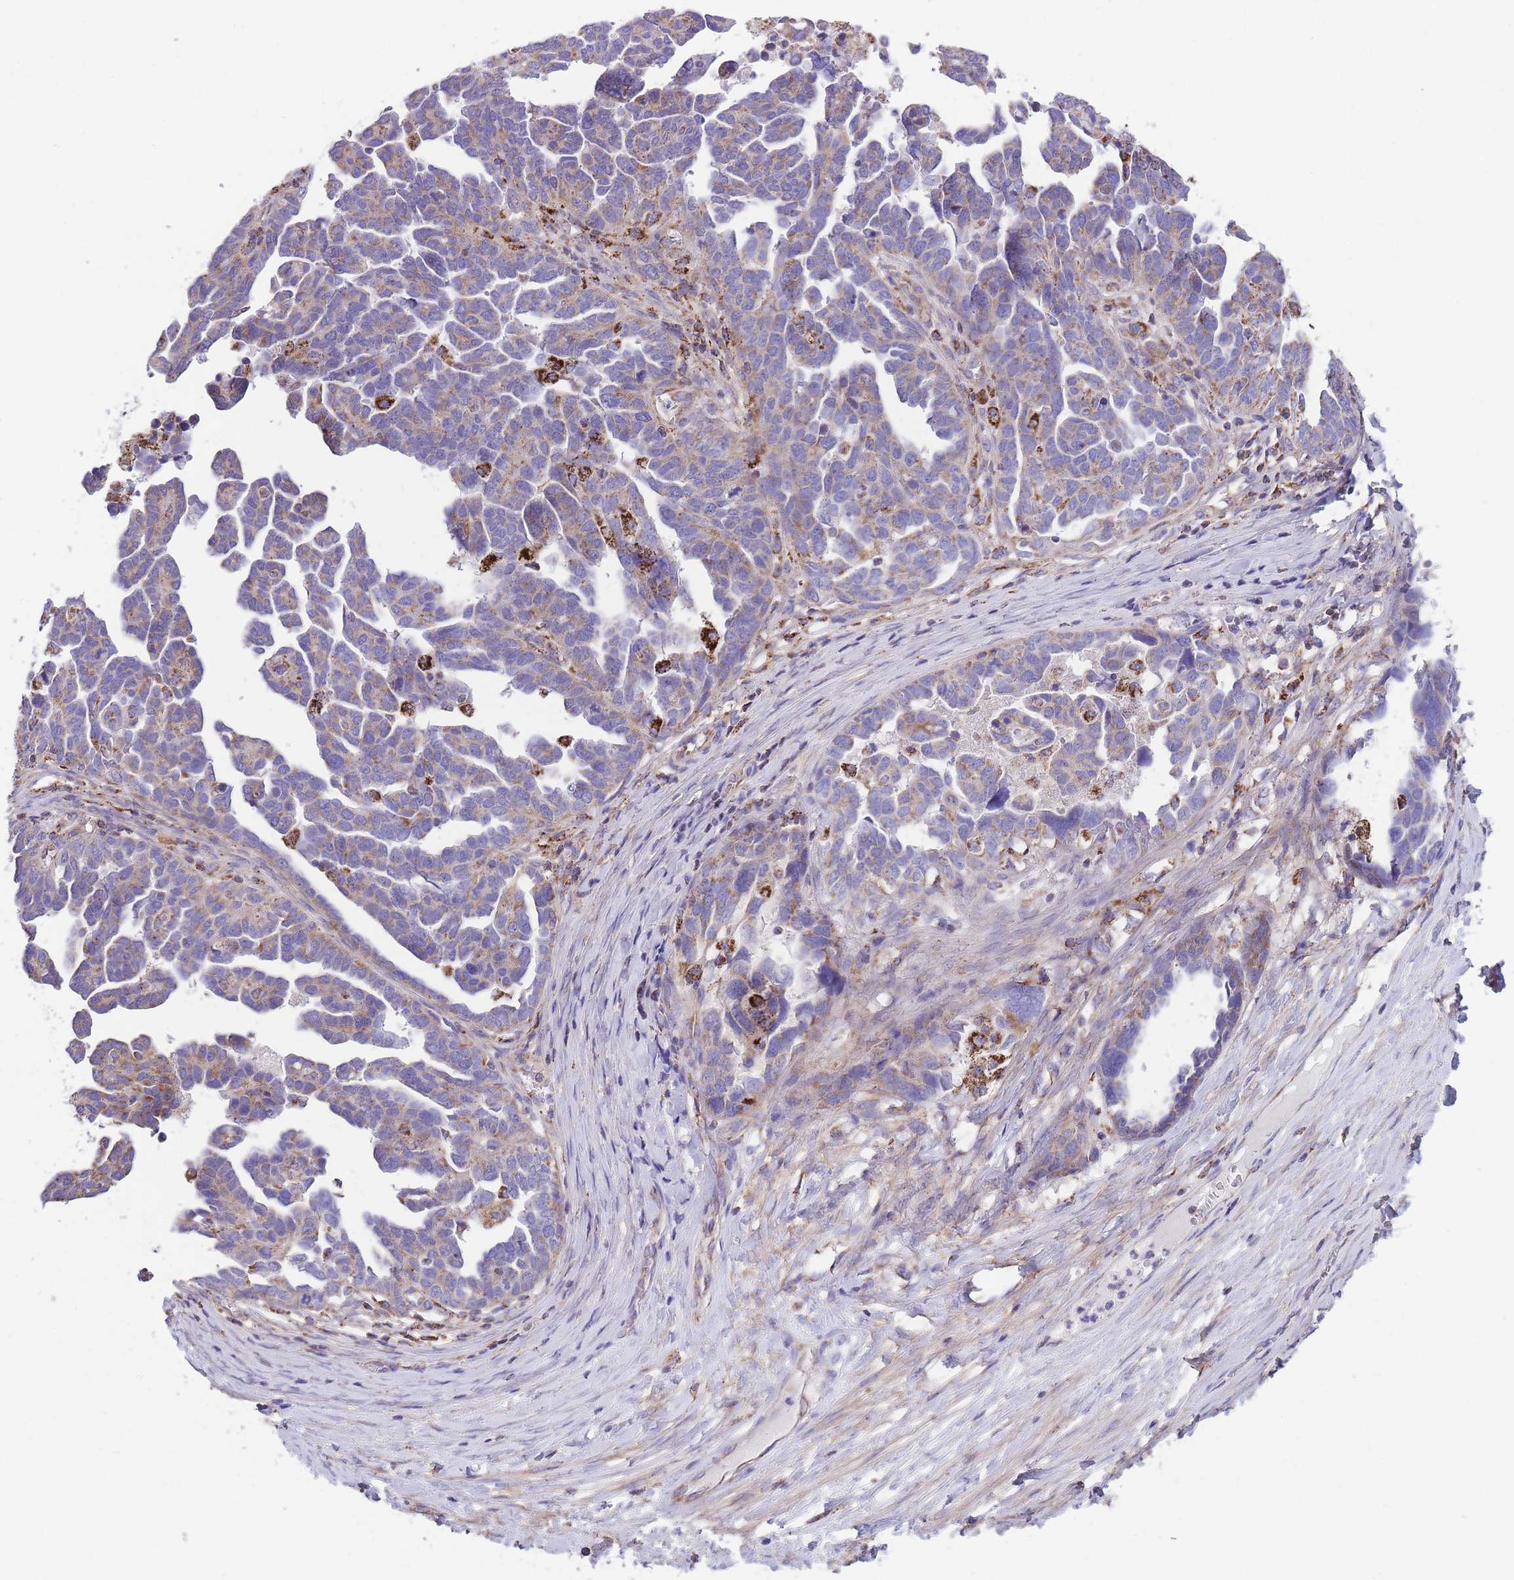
{"staining": {"intensity": "strong", "quantity": "<25%", "location": "cytoplasmic/membranous"}, "tissue": "ovarian cancer", "cell_type": "Tumor cells", "image_type": "cancer", "snomed": [{"axis": "morphology", "description": "Cystadenocarcinoma, serous, NOS"}, {"axis": "topography", "description": "Ovary"}], "caption": "A photomicrograph of human ovarian cancer stained for a protein demonstrates strong cytoplasmic/membranous brown staining in tumor cells. (DAB (3,3'-diaminobenzidine) IHC with brightfield microscopy, high magnification).", "gene": "ST3GAL3", "patient": {"sex": "female", "age": 54}}